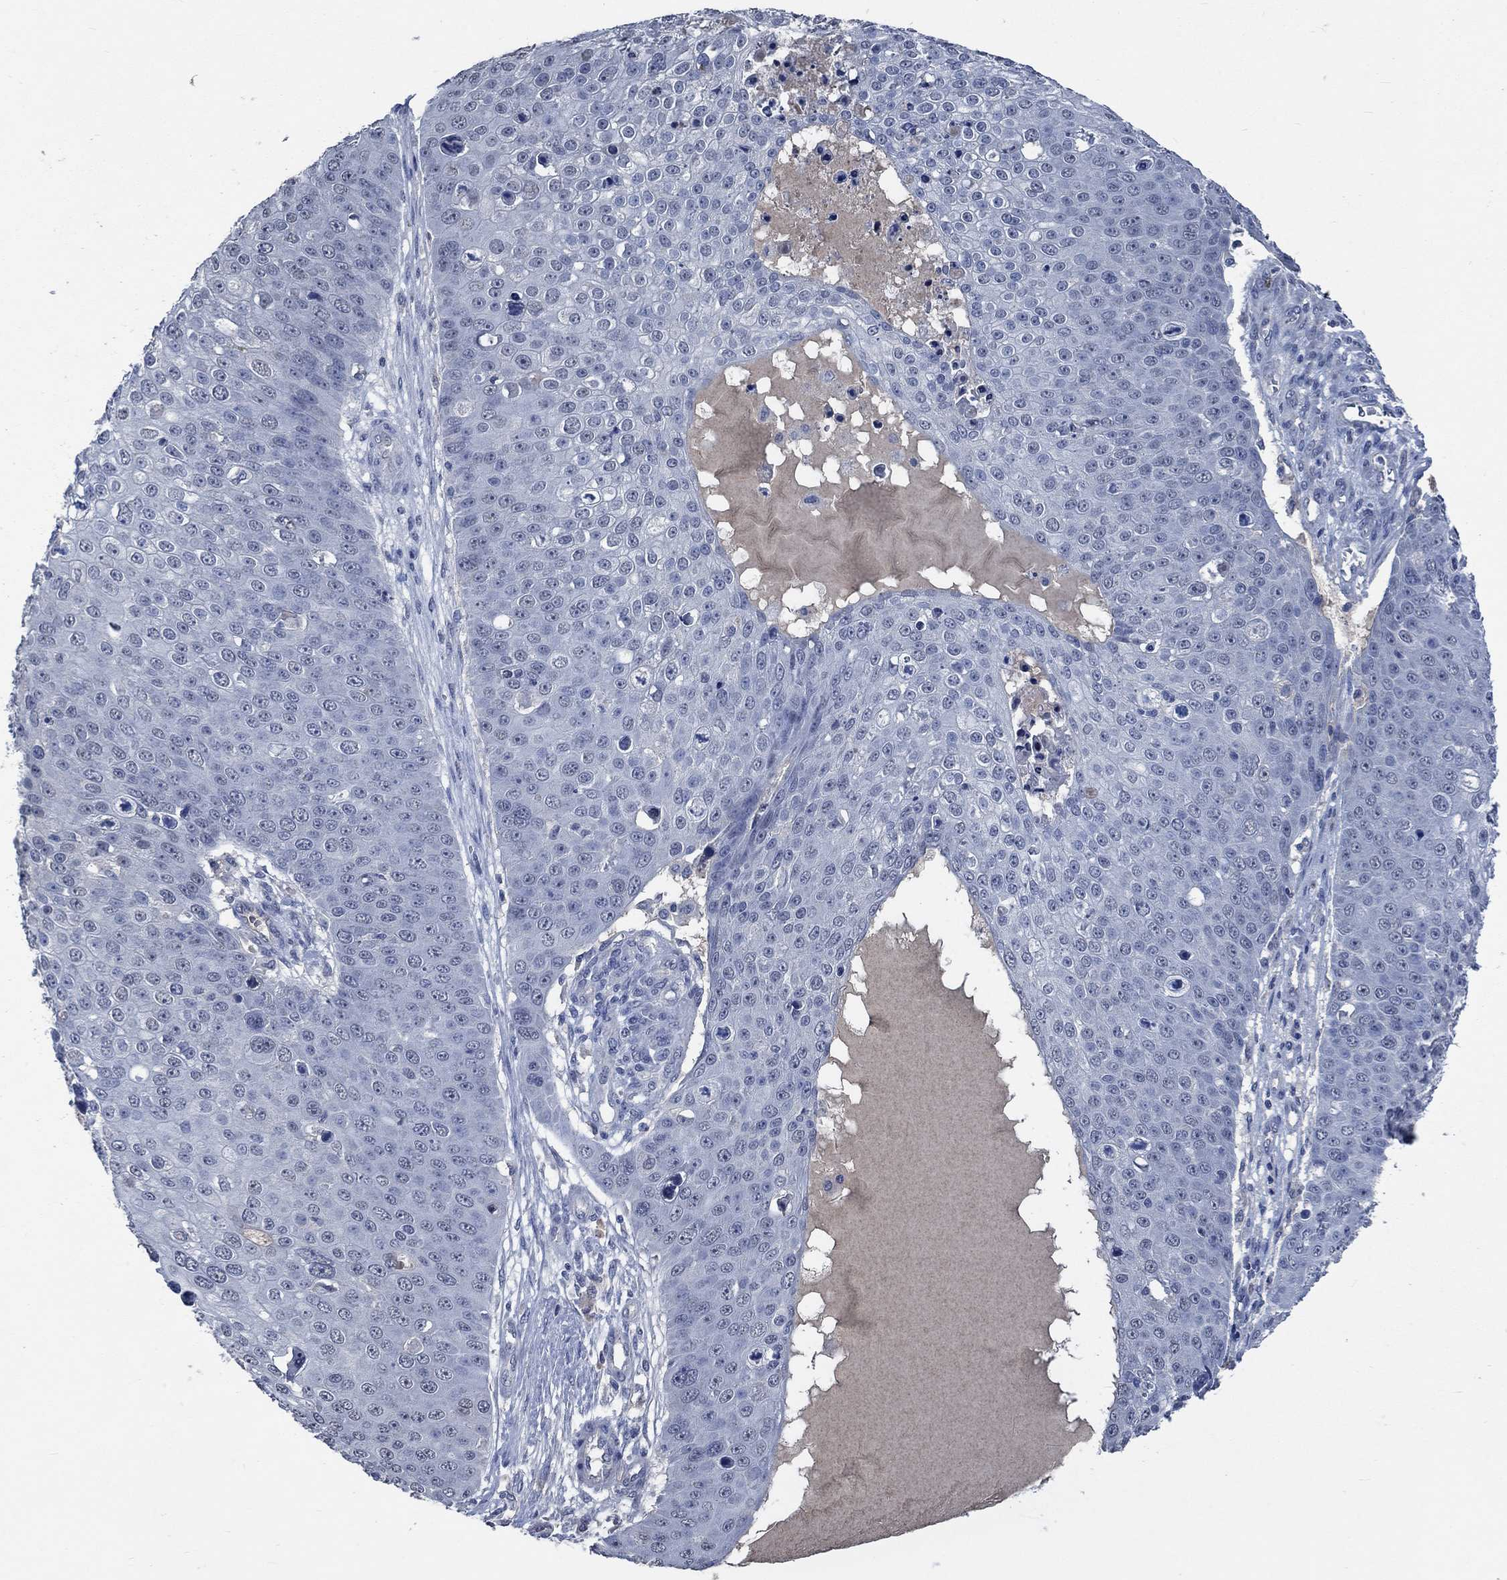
{"staining": {"intensity": "negative", "quantity": "none", "location": "none"}, "tissue": "skin cancer", "cell_type": "Tumor cells", "image_type": "cancer", "snomed": [{"axis": "morphology", "description": "Squamous cell carcinoma, NOS"}, {"axis": "topography", "description": "Skin"}], "caption": "A micrograph of squamous cell carcinoma (skin) stained for a protein exhibits no brown staining in tumor cells.", "gene": "OBSCN", "patient": {"sex": "male", "age": 71}}